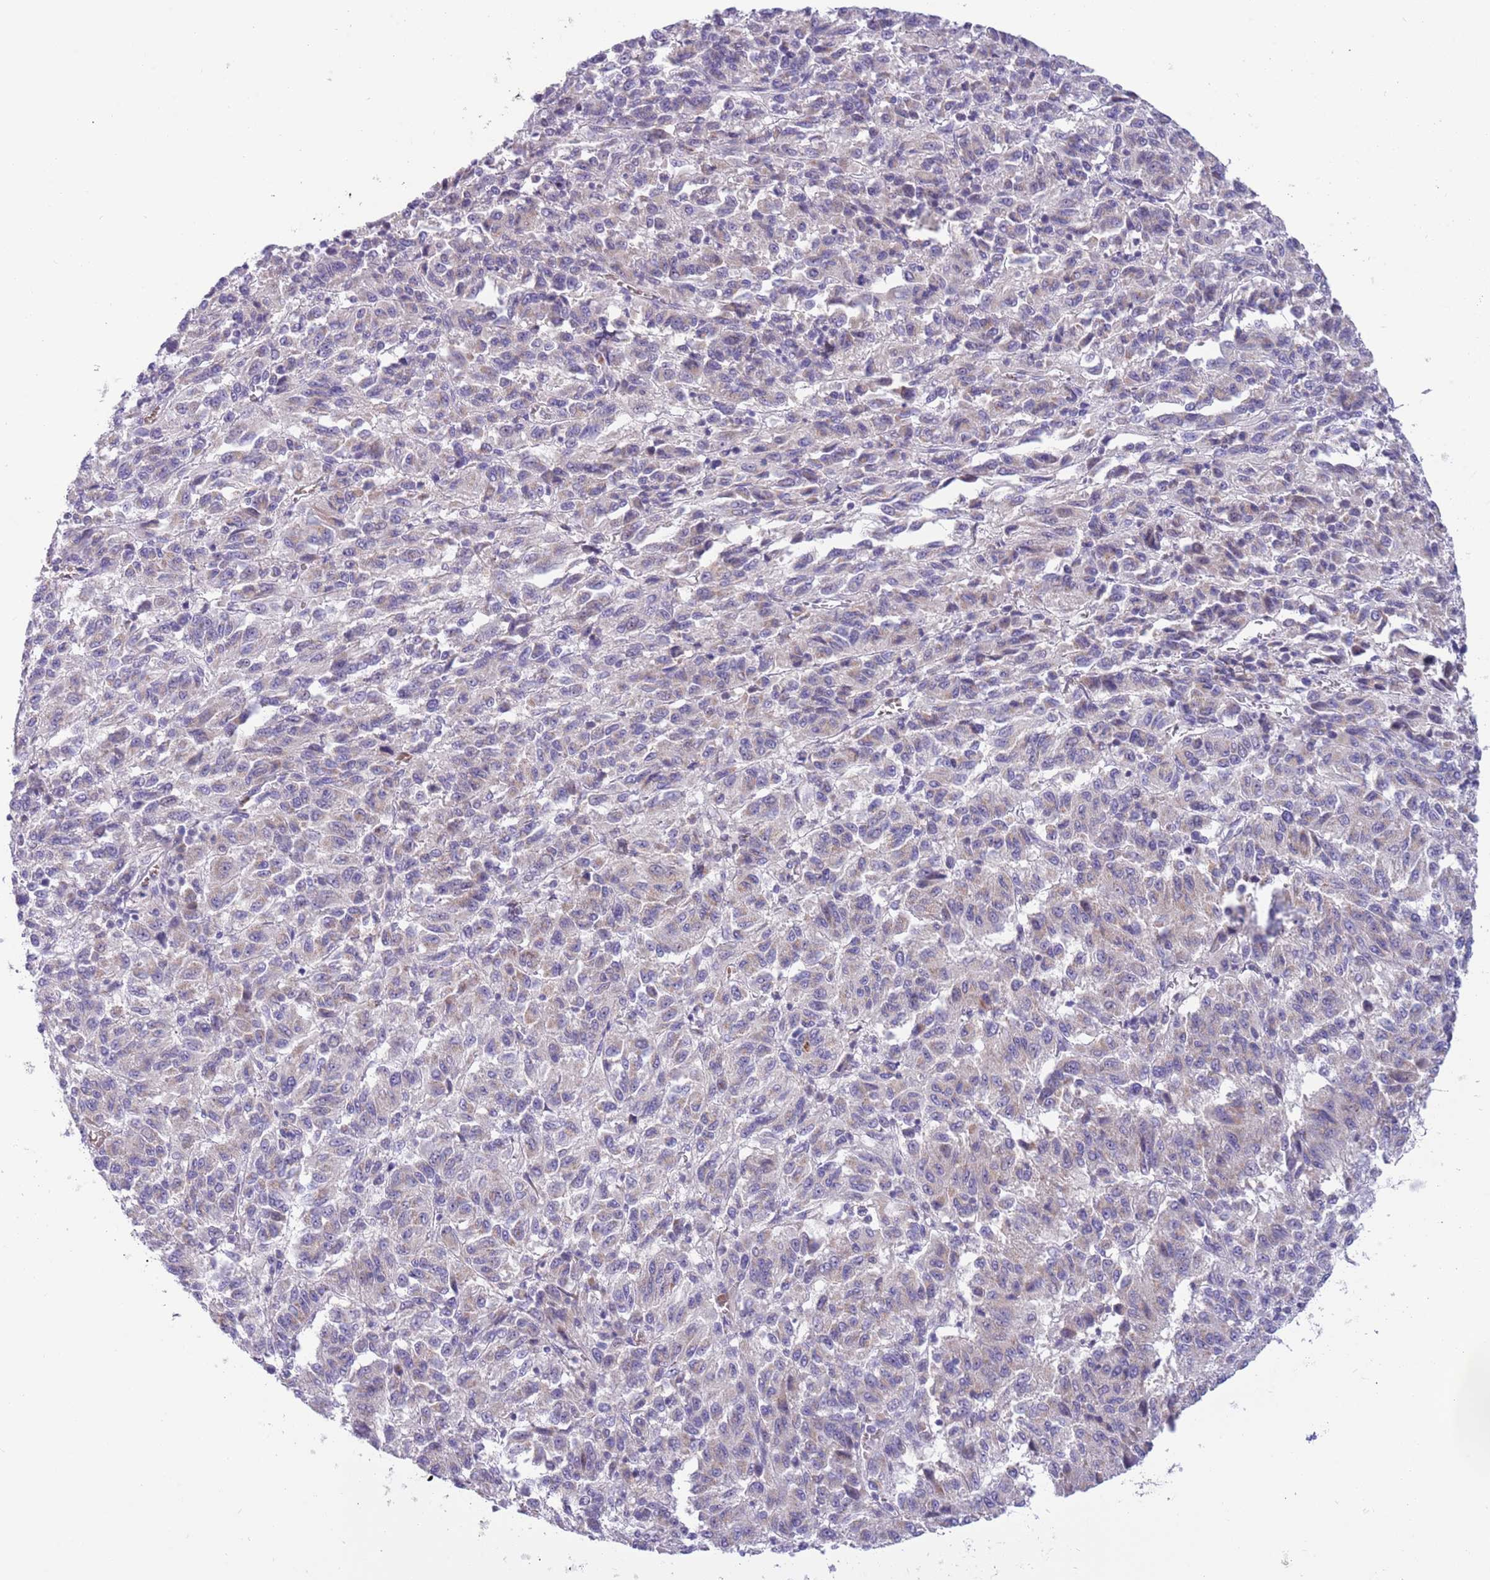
{"staining": {"intensity": "weak", "quantity": "<25%", "location": "cytoplasmic/membranous"}, "tissue": "melanoma", "cell_type": "Tumor cells", "image_type": "cancer", "snomed": [{"axis": "morphology", "description": "Malignant melanoma, Metastatic site"}, {"axis": "topography", "description": "Lung"}], "caption": "This is an immunohistochemistry histopathology image of human malignant melanoma (metastatic site). There is no expression in tumor cells.", "gene": "DDHD1", "patient": {"sex": "male", "age": 64}}